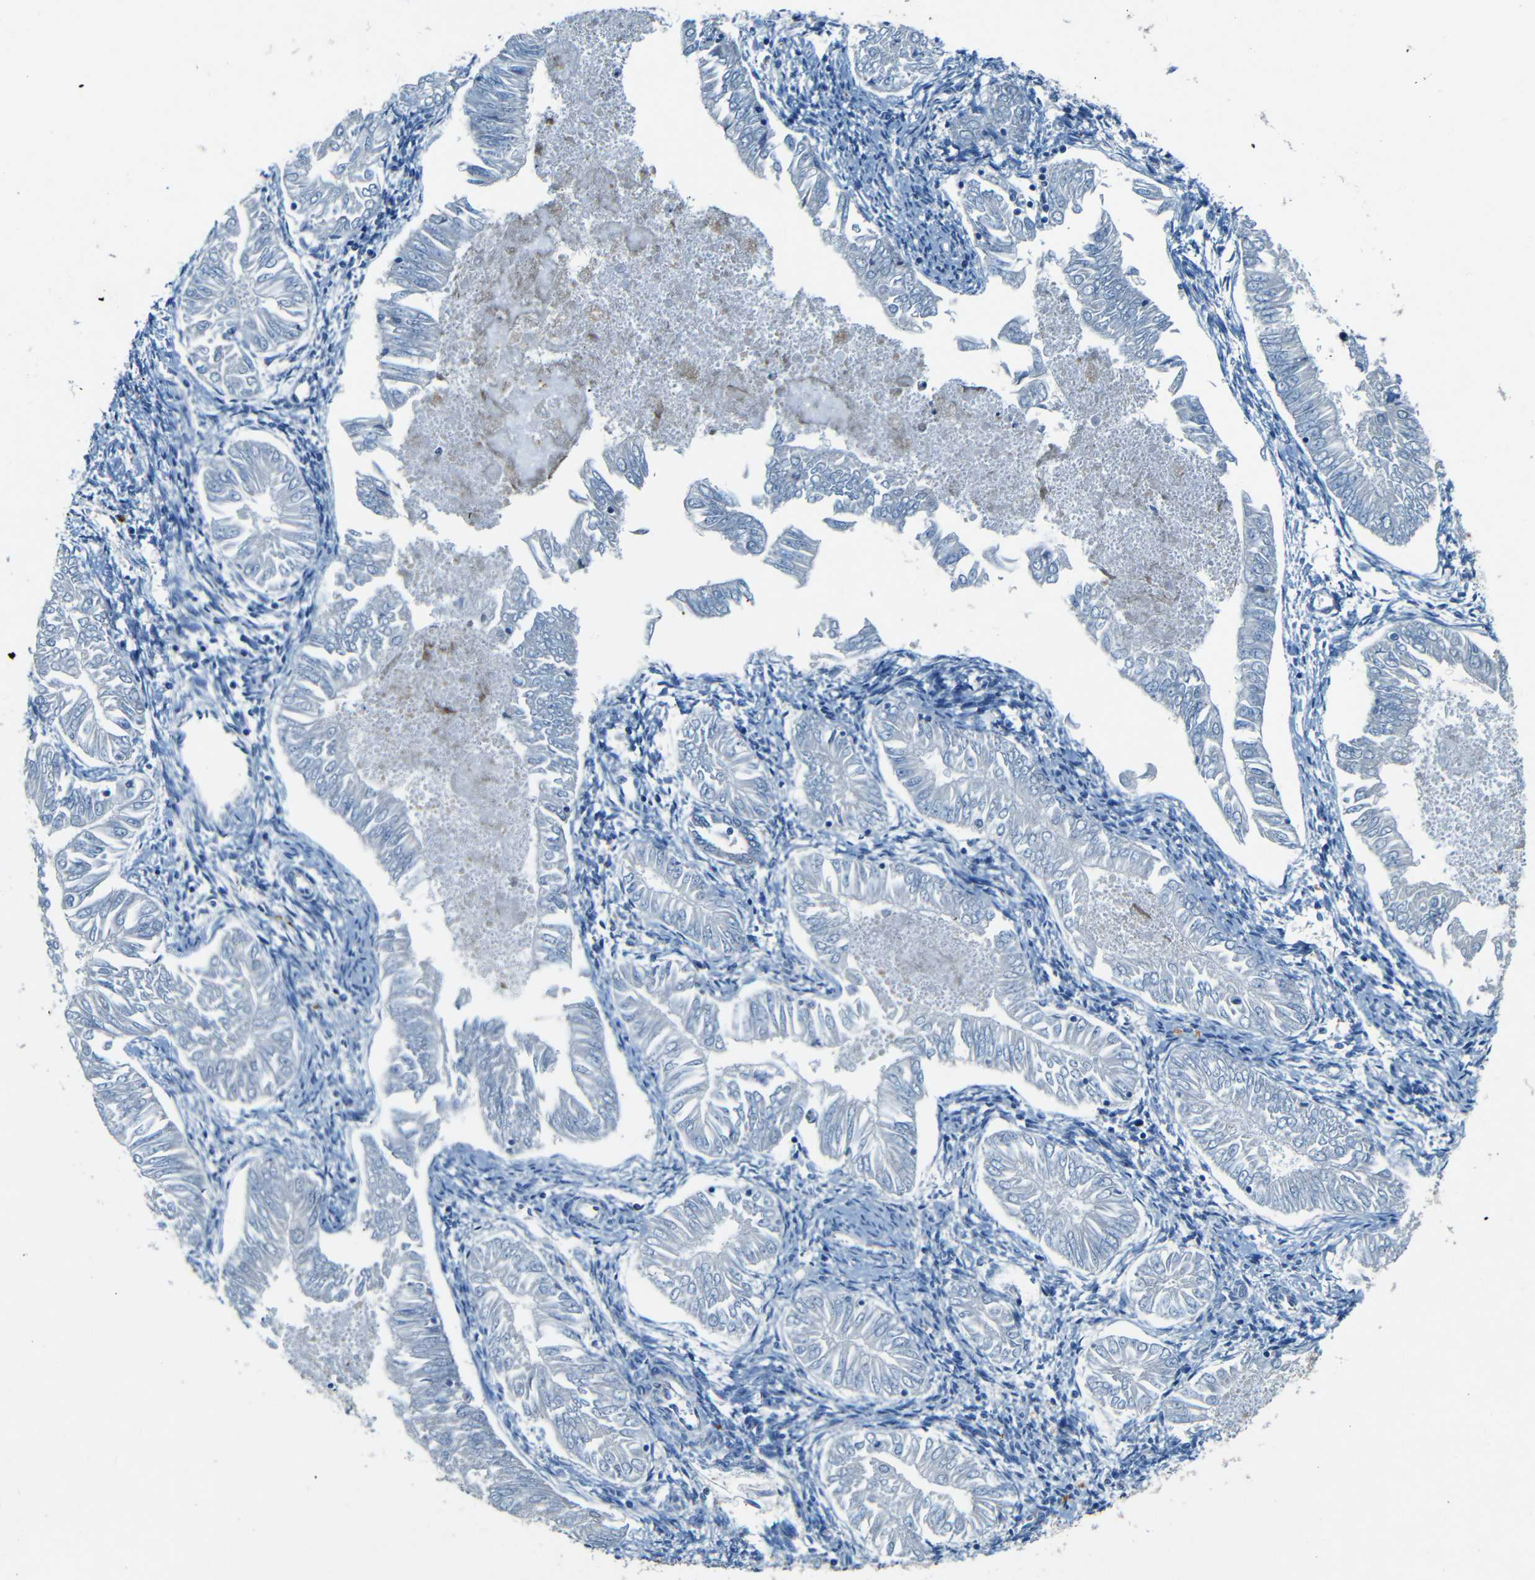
{"staining": {"intensity": "negative", "quantity": "none", "location": "none"}, "tissue": "endometrial cancer", "cell_type": "Tumor cells", "image_type": "cancer", "snomed": [{"axis": "morphology", "description": "Adenocarcinoma, NOS"}, {"axis": "topography", "description": "Endometrium"}], "caption": "High magnification brightfield microscopy of adenocarcinoma (endometrial) stained with DAB (3,3'-diaminobenzidine) (brown) and counterstained with hematoxylin (blue): tumor cells show no significant expression.", "gene": "WSCD2", "patient": {"sex": "female", "age": 53}}